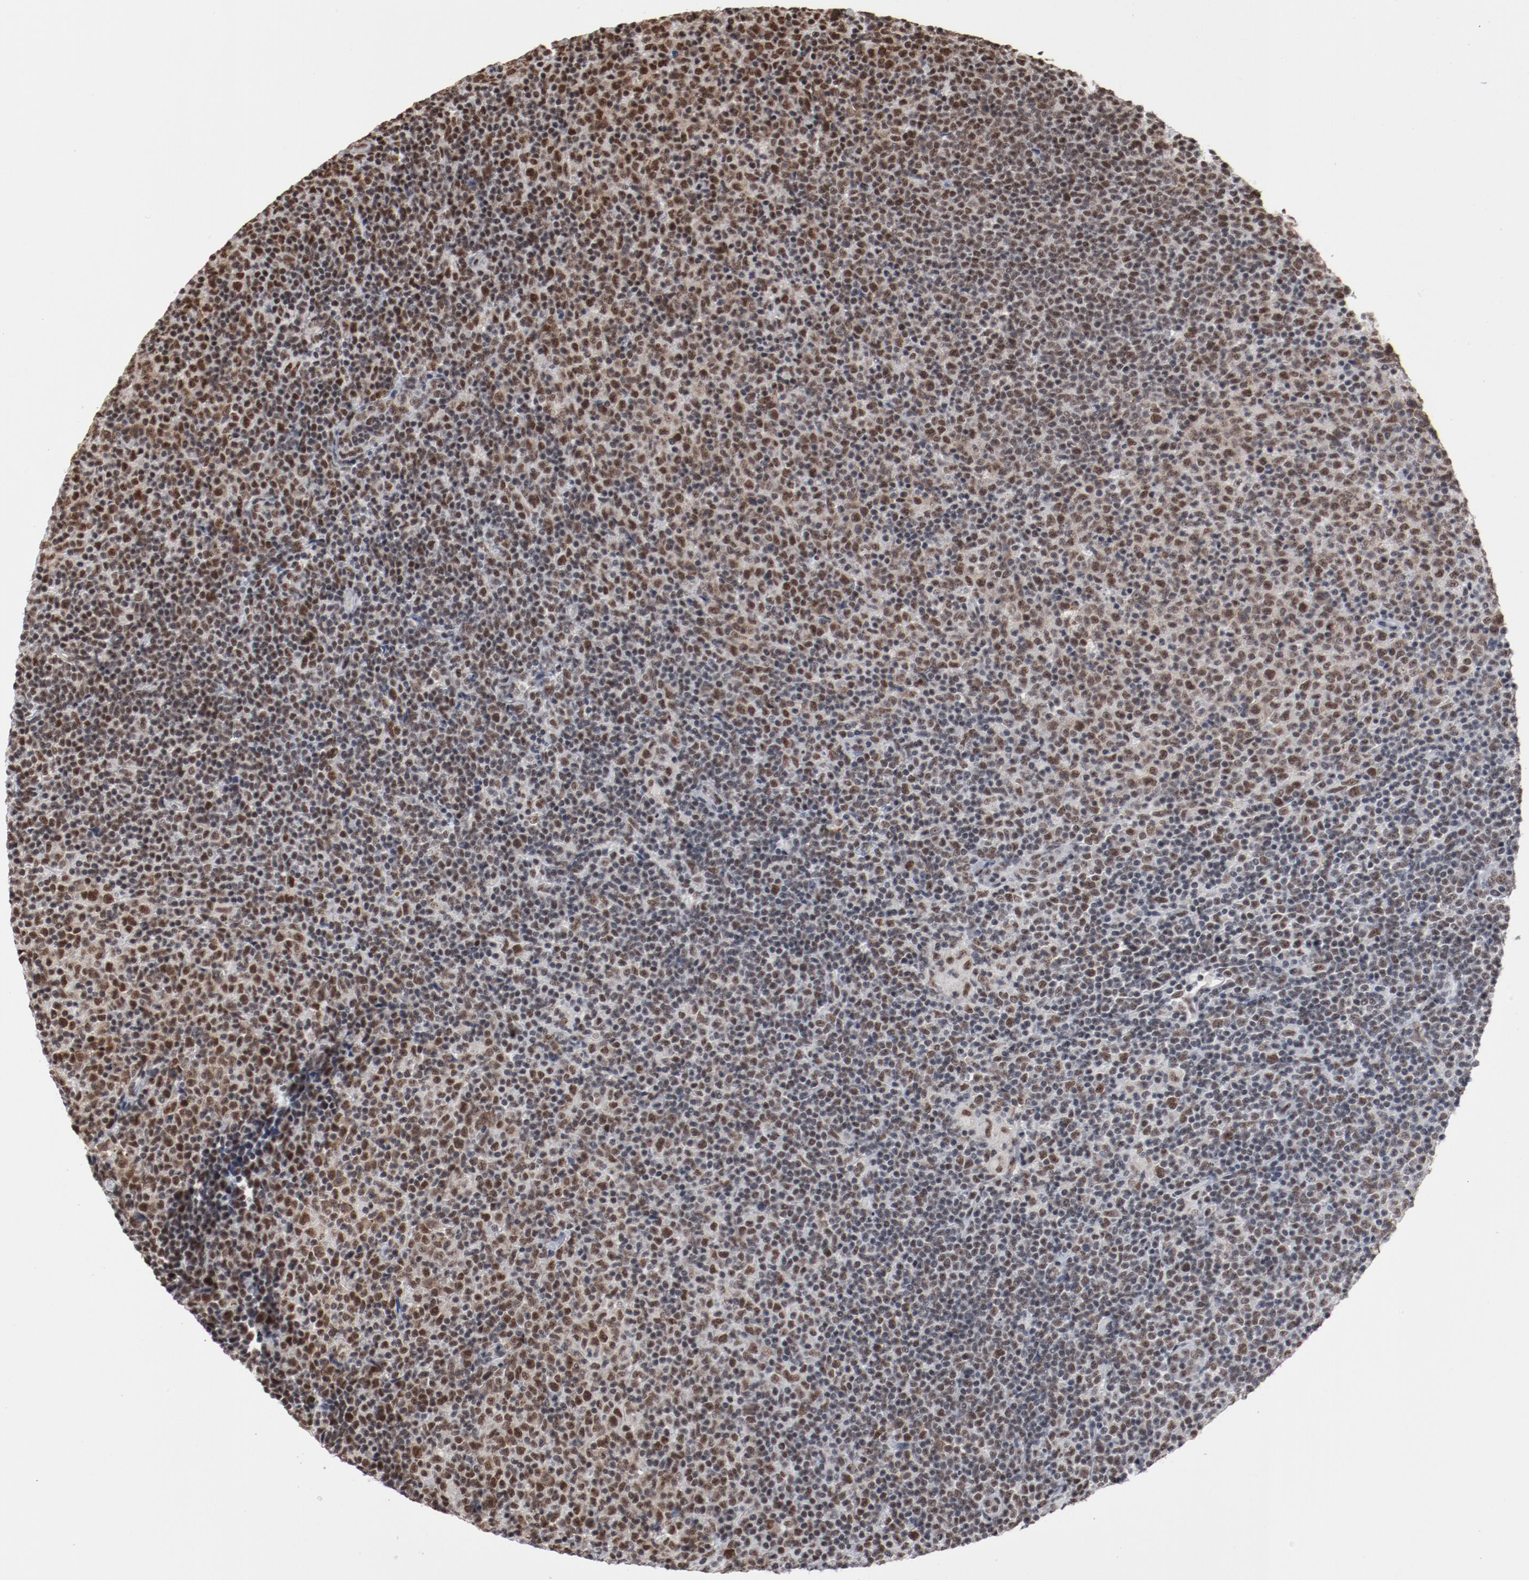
{"staining": {"intensity": "moderate", "quantity": "25%-75%", "location": "nuclear"}, "tissue": "lymphoma", "cell_type": "Tumor cells", "image_type": "cancer", "snomed": [{"axis": "morphology", "description": "Malignant lymphoma, non-Hodgkin's type, Low grade"}, {"axis": "topography", "description": "Lymph node"}], "caption": "Immunohistochemistry staining of low-grade malignant lymphoma, non-Hodgkin's type, which exhibits medium levels of moderate nuclear positivity in approximately 25%-75% of tumor cells indicating moderate nuclear protein staining. The staining was performed using DAB (brown) for protein detection and nuclei were counterstained in hematoxylin (blue).", "gene": "BUB3", "patient": {"sex": "male", "age": 70}}